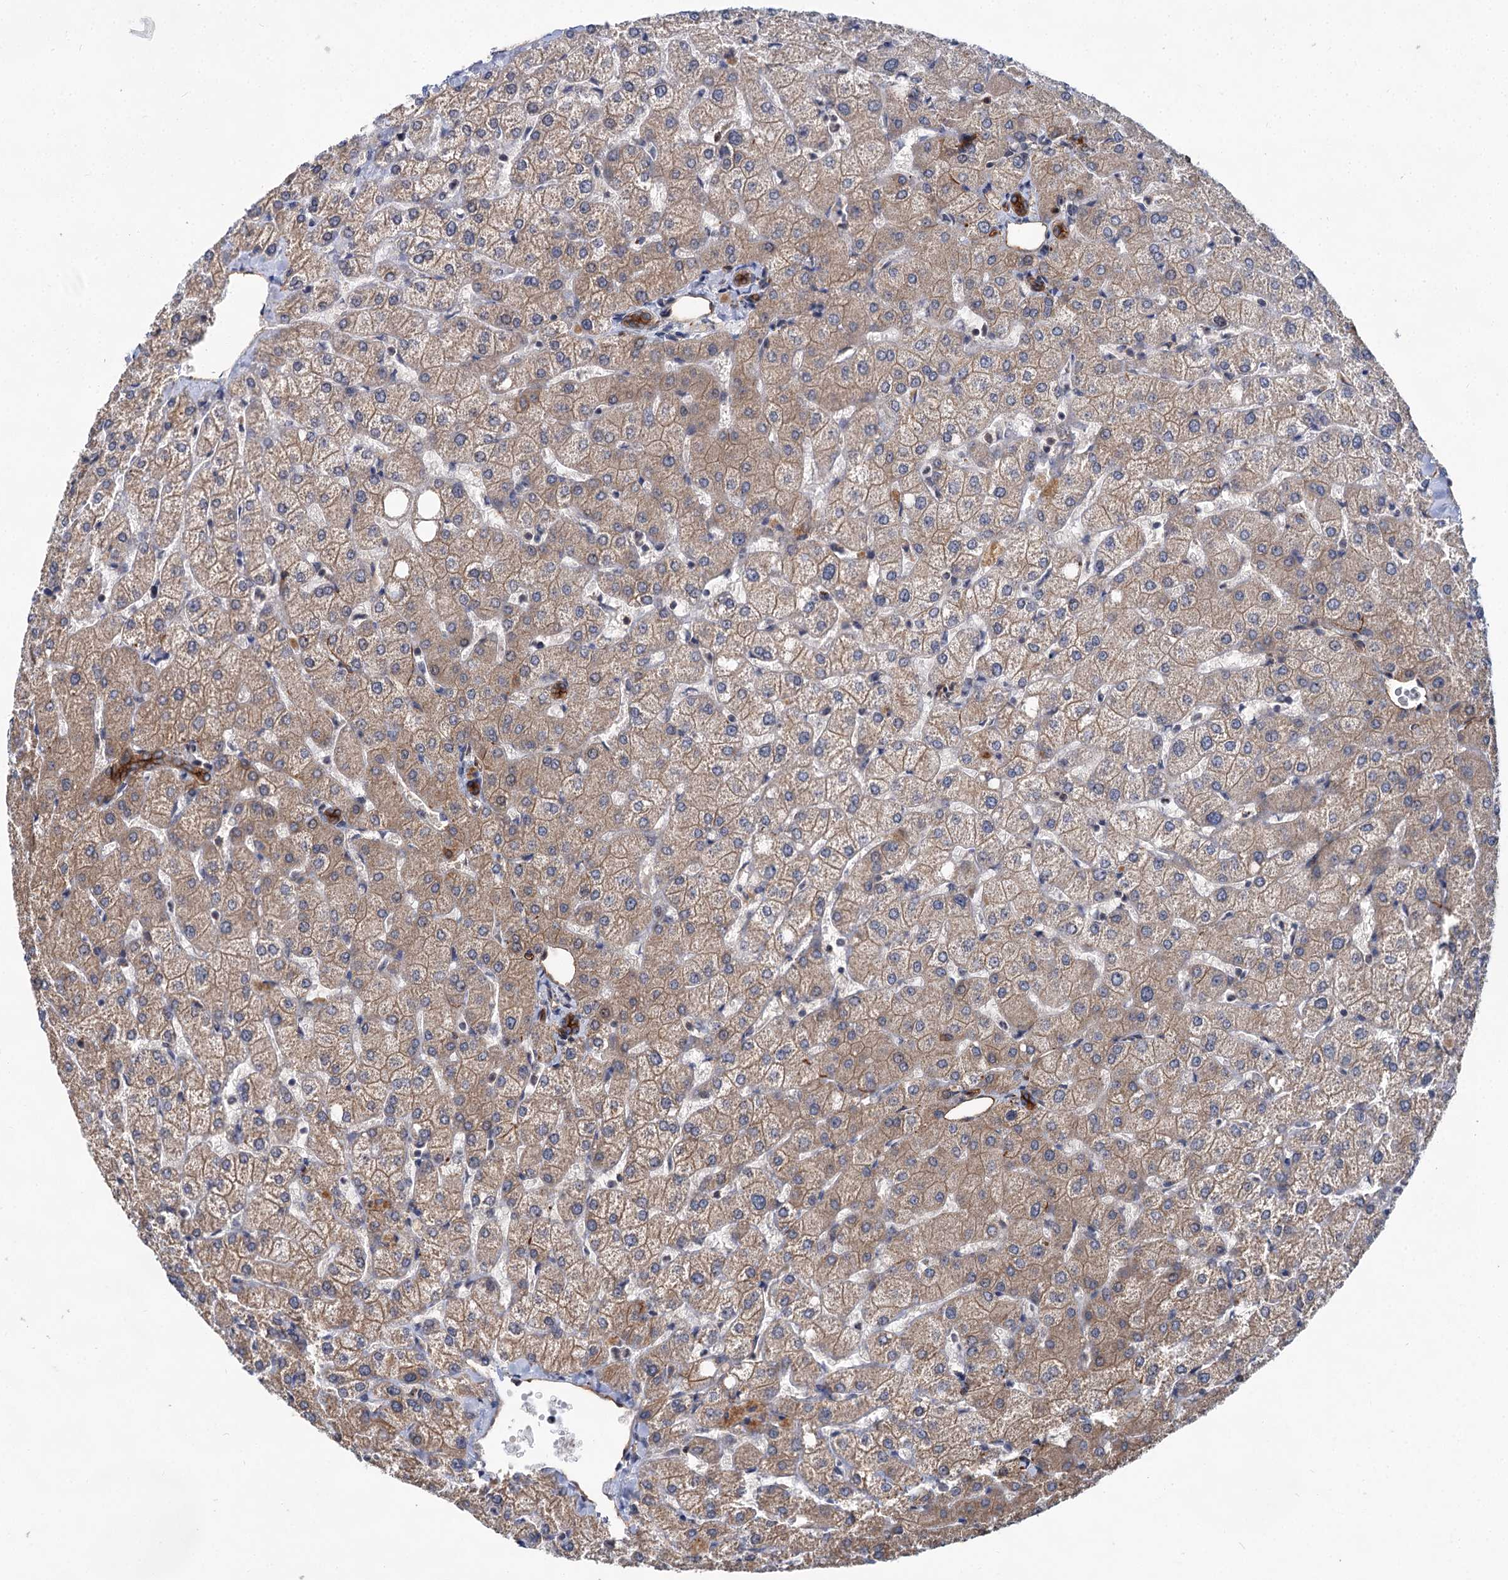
{"staining": {"intensity": "strong", "quantity": ">75%", "location": "cytoplasmic/membranous"}, "tissue": "liver", "cell_type": "Cholangiocytes", "image_type": "normal", "snomed": [{"axis": "morphology", "description": "Normal tissue, NOS"}, {"axis": "topography", "description": "Liver"}], "caption": "This micrograph exhibits immunohistochemistry (IHC) staining of benign liver, with high strong cytoplasmic/membranous expression in about >75% of cholangiocytes.", "gene": "ABLIM1", "patient": {"sex": "female", "age": 54}}